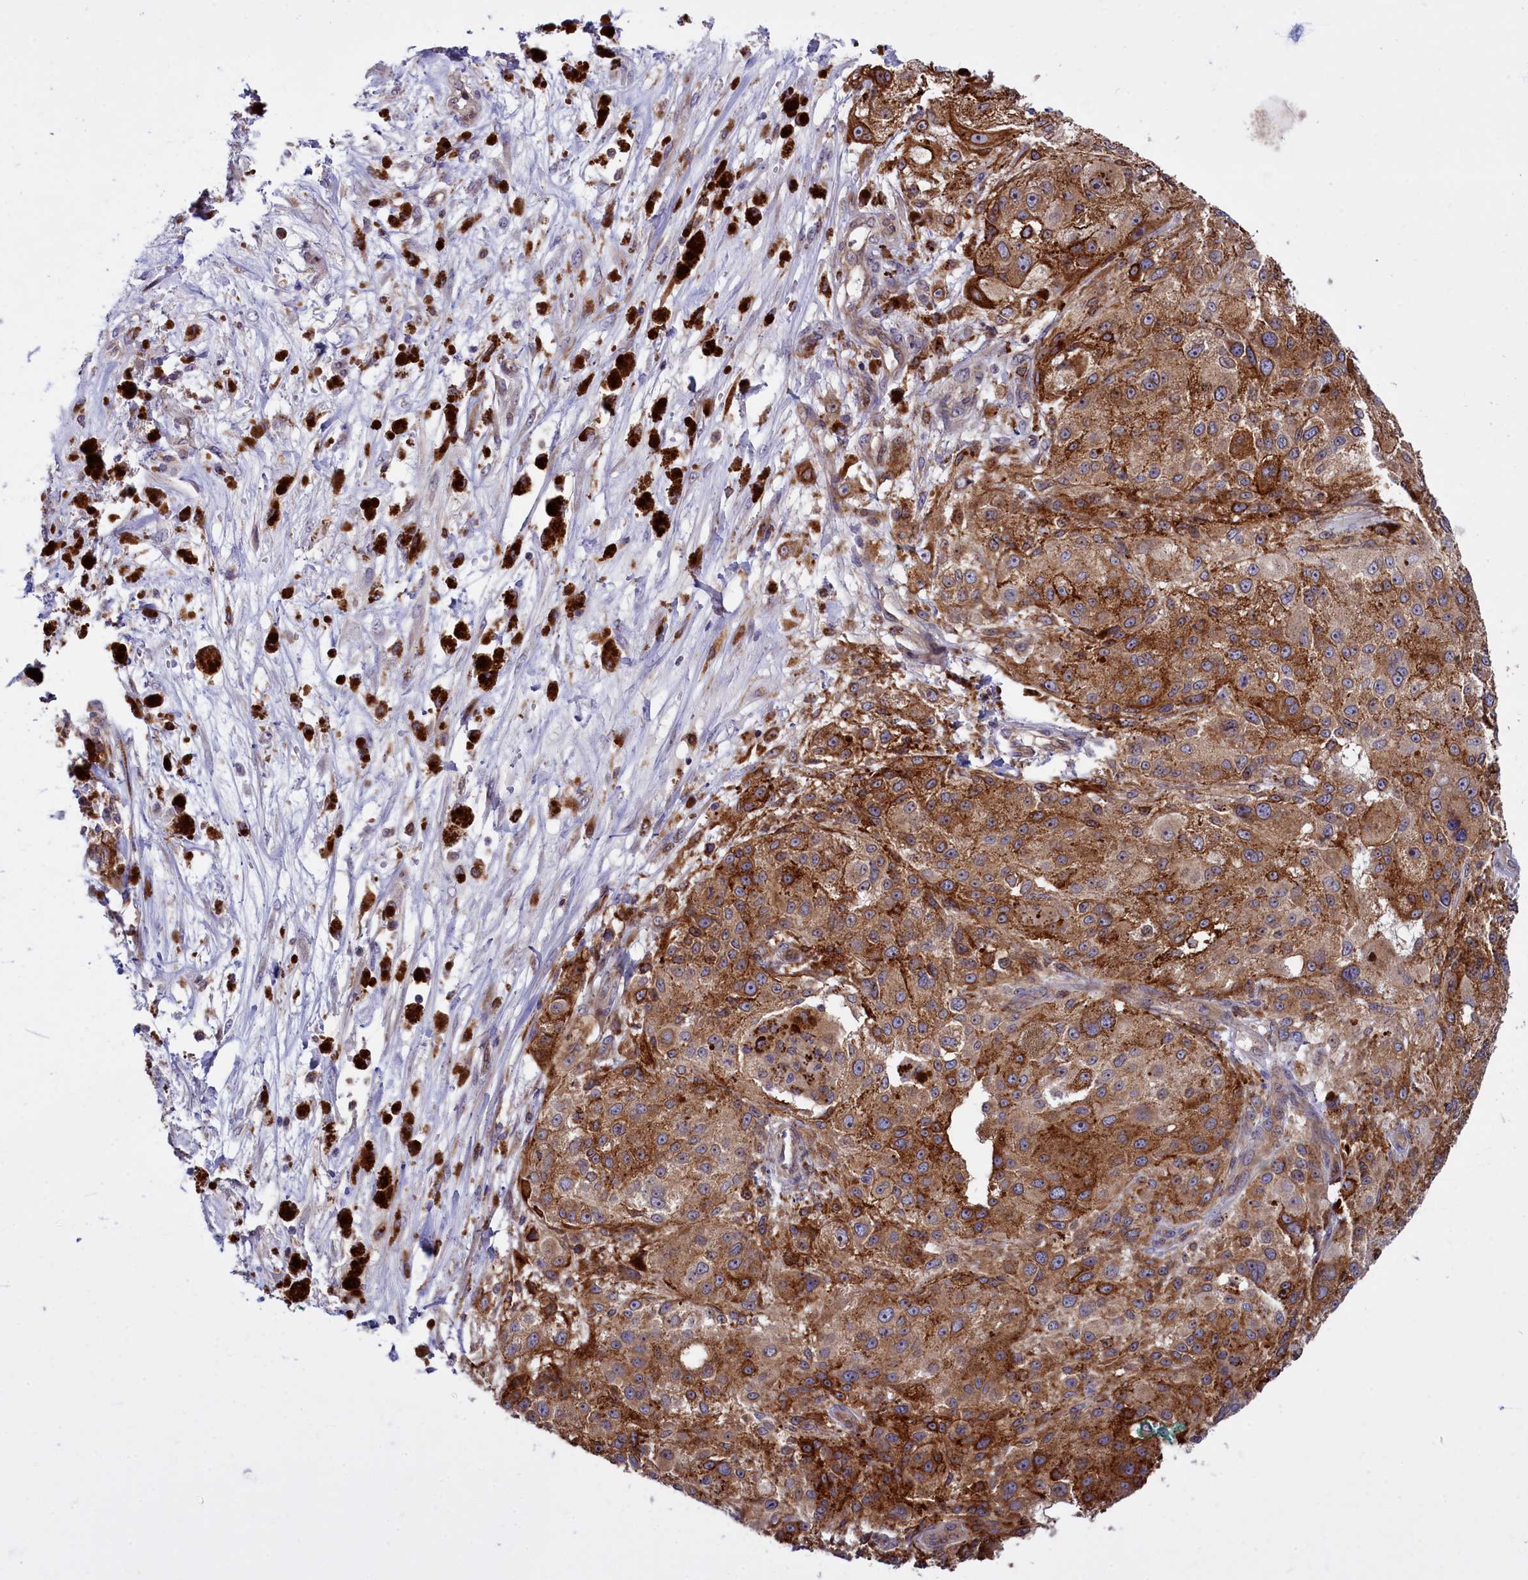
{"staining": {"intensity": "moderate", "quantity": ">75%", "location": "cytoplasmic/membranous"}, "tissue": "melanoma", "cell_type": "Tumor cells", "image_type": "cancer", "snomed": [{"axis": "morphology", "description": "Necrosis, NOS"}, {"axis": "morphology", "description": "Malignant melanoma, NOS"}, {"axis": "topography", "description": "Skin"}], "caption": "This micrograph demonstrates IHC staining of melanoma, with medium moderate cytoplasmic/membranous expression in about >75% of tumor cells.", "gene": "RAPGEF4", "patient": {"sex": "female", "age": 87}}